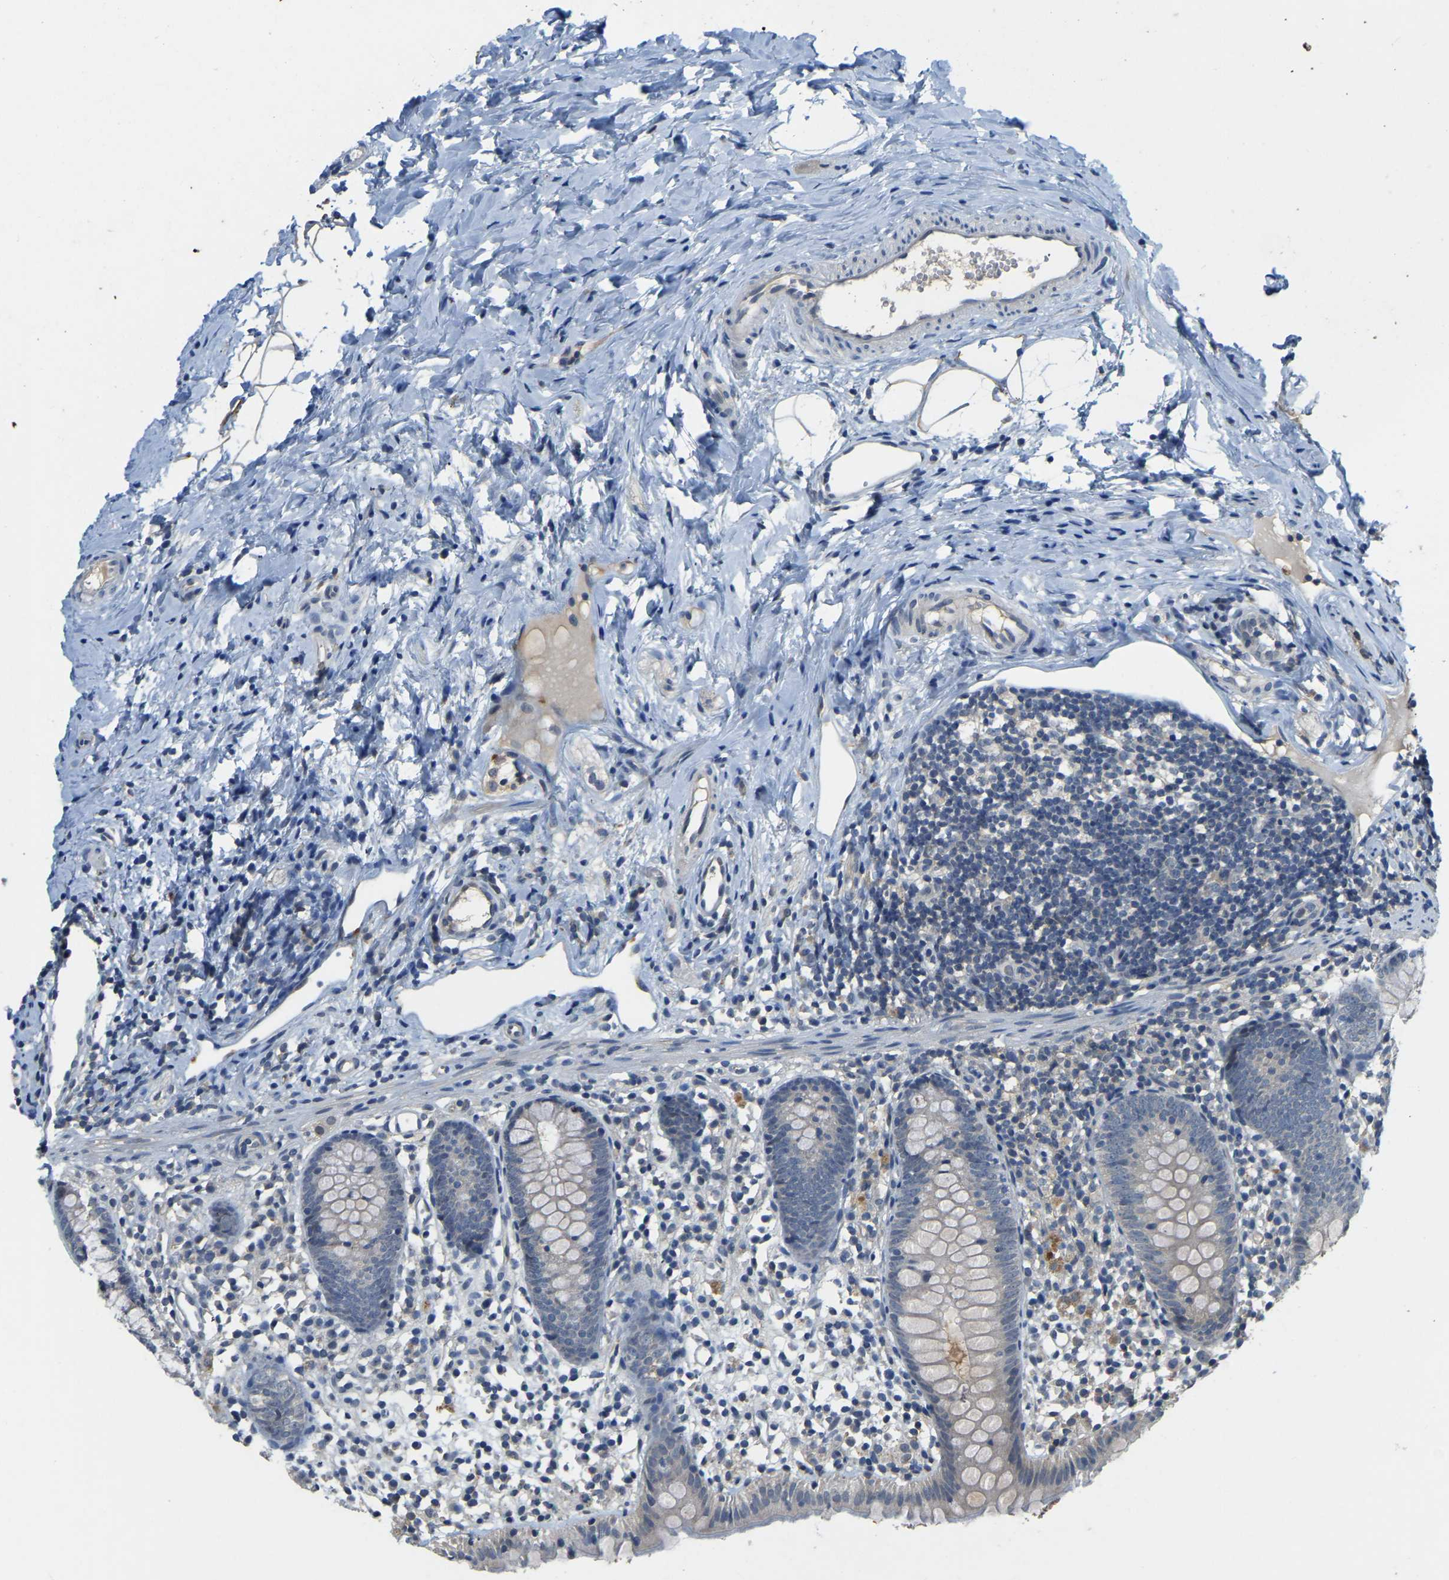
{"staining": {"intensity": "negative", "quantity": "none", "location": "none"}, "tissue": "appendix", "cell_type": "Glandular cells", "image_type": "normal", "snomed": [{"axis": "morphology", "description": "Normal tissue, NOS"}, {"axis": "topography", "description": "Appendix"}], "caption": "An image of appendix stained for a protein displays no brown staining in glandular cells. The staining is performed using DAB (3,3'-diaminobenzidine) brown chromogen with nuclei counter-stained in using hematoxylin.", "gene": "AHNAK", "patient": {"sex": "female", "age": 20}}